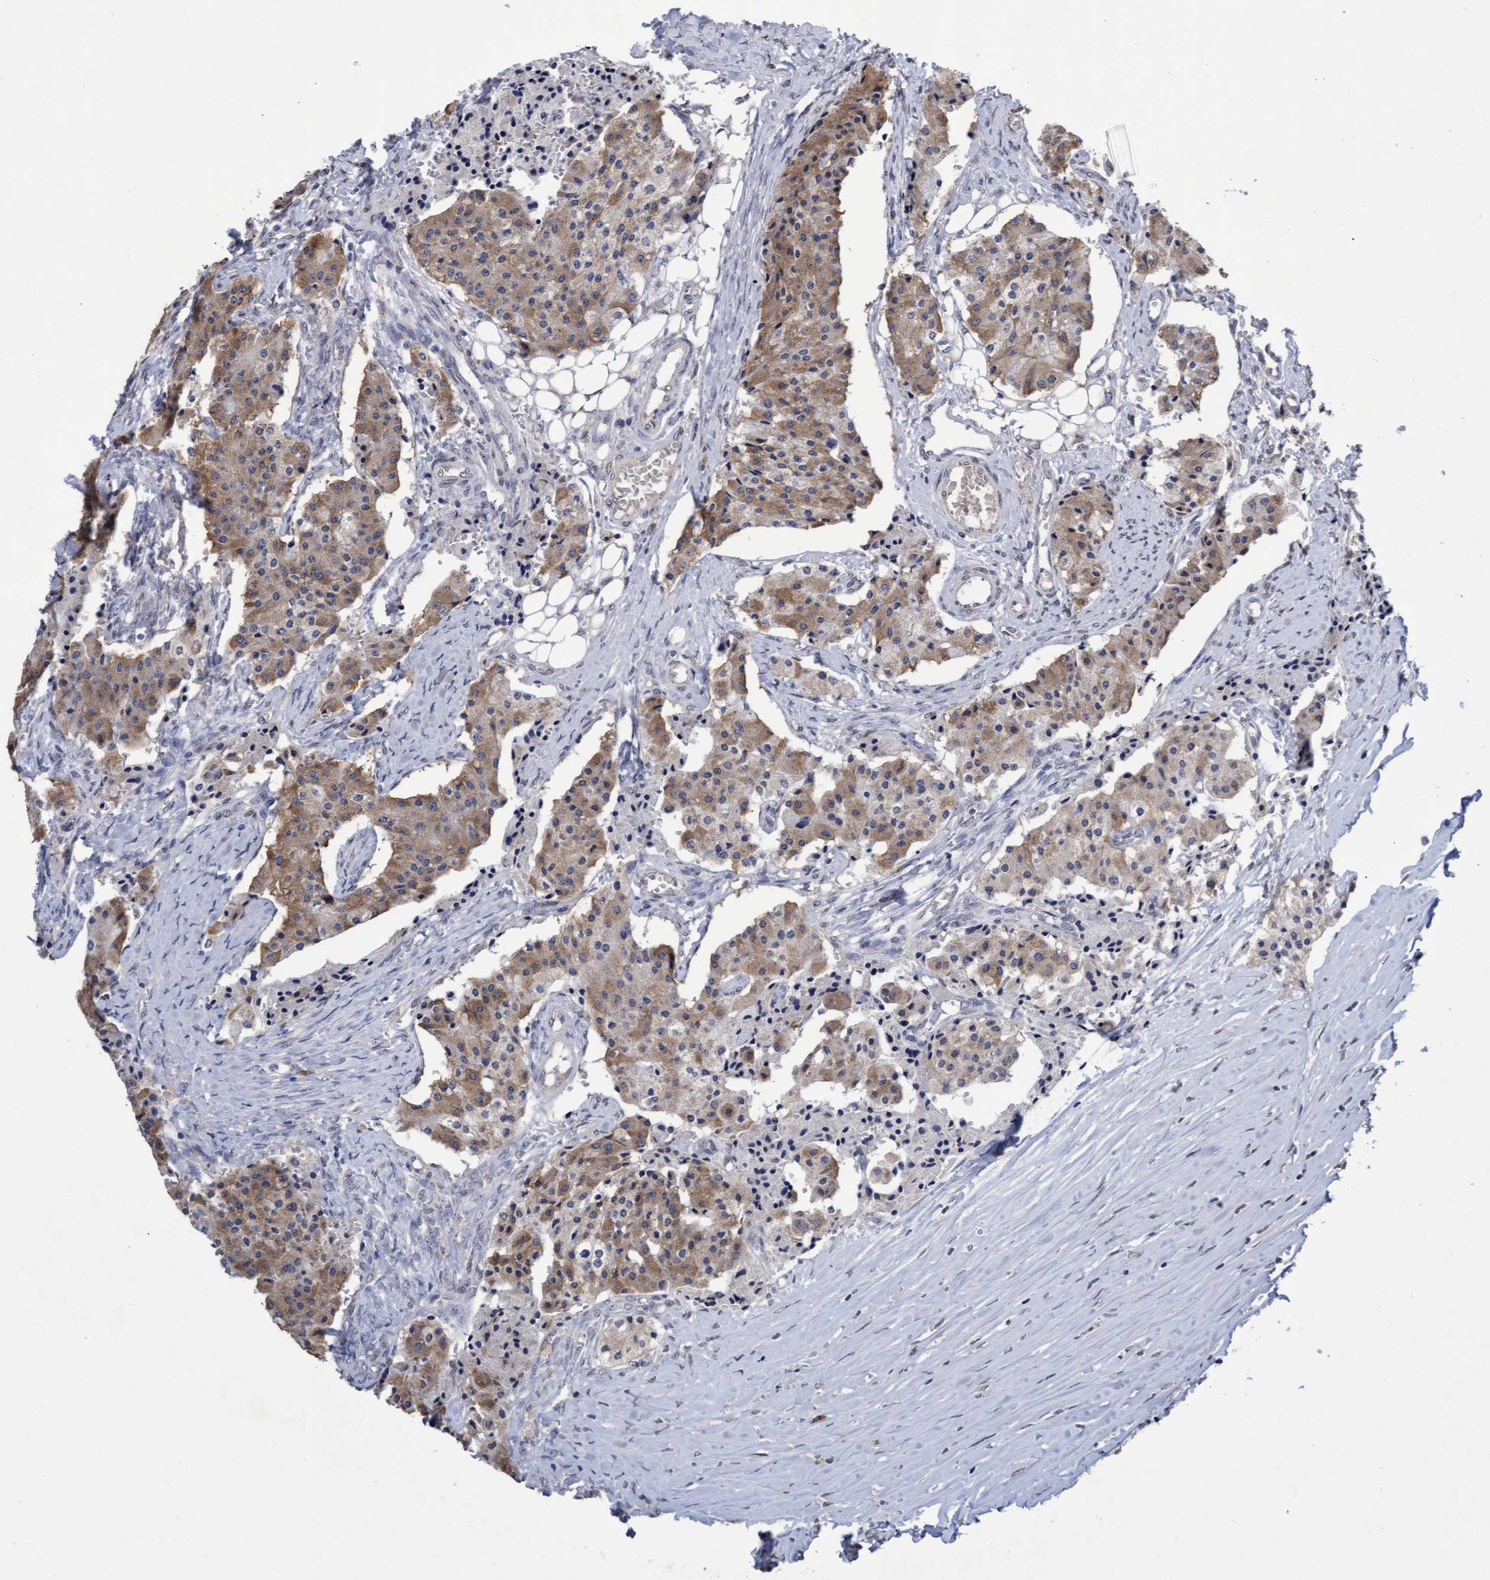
{"staining": {"intensity": "moderate", "quantity": "25%-75%", "location": "cytoplasmic/membranous"}, "tissue": "carcinoid", "cell_type": "Tumor cells", "image_type": "cancer", "snomed": [{"axis": "morphology", "description": "Carcinoid, malignant, NOS"}, {"axis": "topography", "description": "Colon"}], "caption": "Immunohistochemistry (IHC) histopathology image of neoplastic tissue: human carcinoid stained using IHC demonstrates medium levels of moderate protein expression localized specifically in the cytoplasmic/membranous of tumor cells, appearing as a cytoplasmic/membranous brown color.", "gene": "GPR39", "patient": {"sex": "female", "age": 52}}